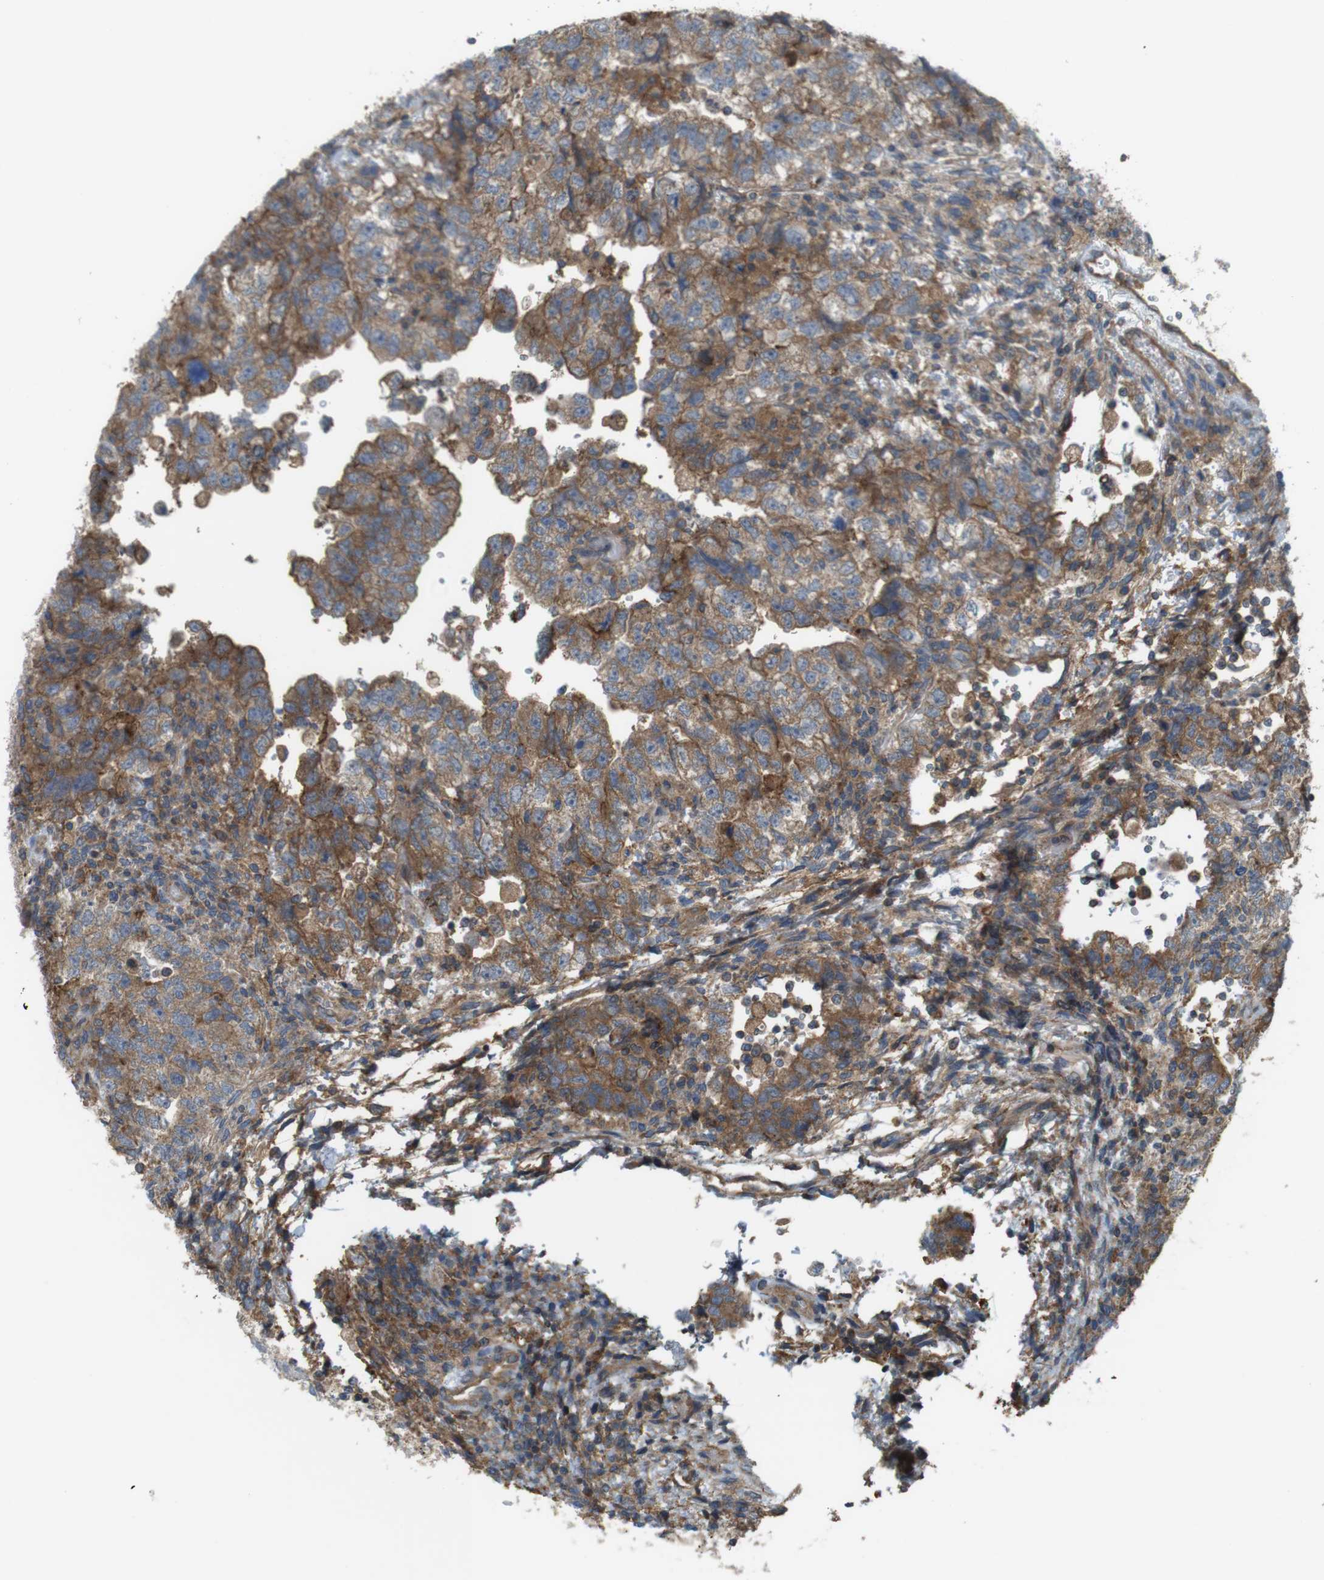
{"staining": {"intensity": "moderate", "quantity": ">75%", "location": "cytoplasmic/membranous"}, "tissue": "testis cancer", "cell_type": "Tumor cells", "image_type": "cancer", "snomed": [{"axis": "morphology", "description": "Carcinoma, Embryonal, NOS"}, {"axis": "topography", "description": "Testis"}], "caption": "Protein positivity by IHC demonstrates moderate cytoplasmic/membranous staining in approximately >75% of tumor cells in testis cancer (embryonal carcinoma).", "gene": "DDAH2", "patient": {"sex": "male", "age": 36}}